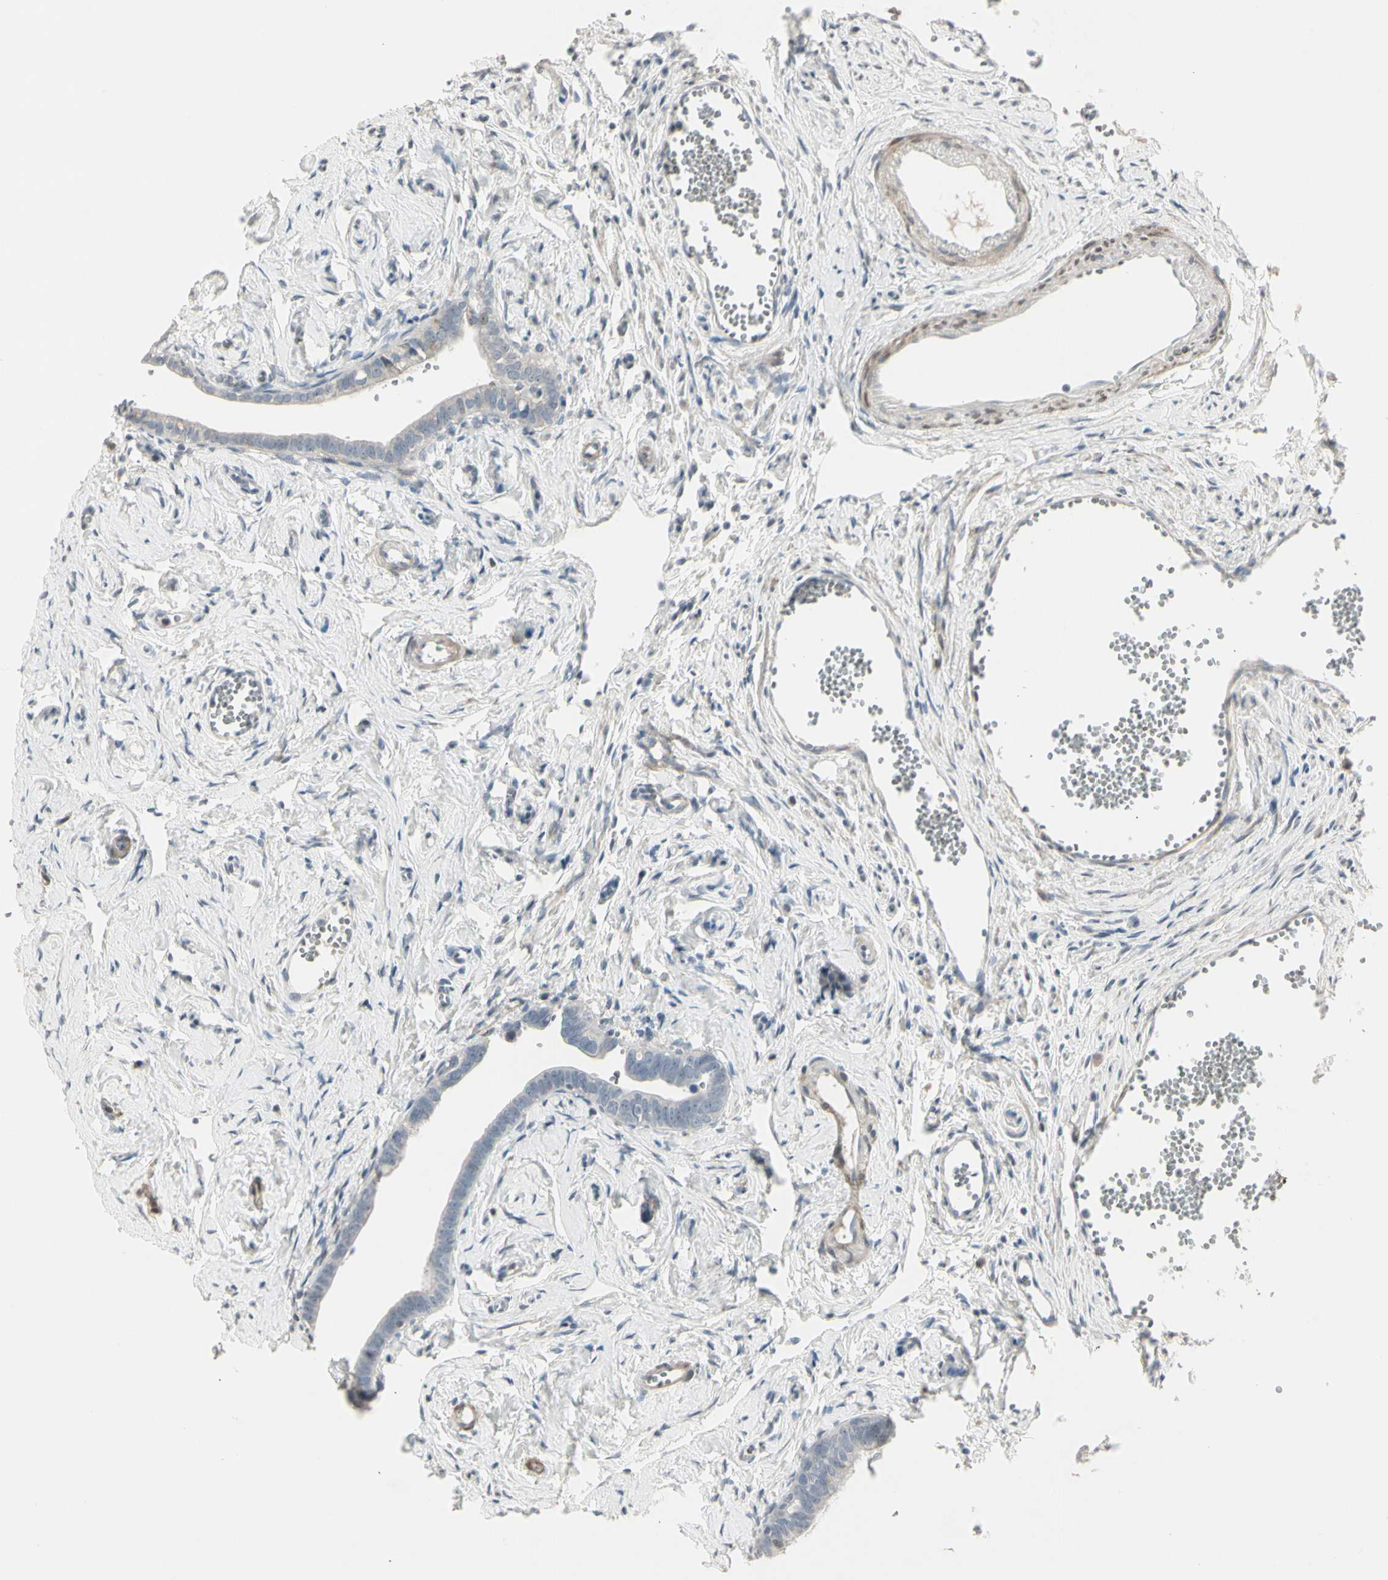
{"staining": {"intensity": "negative", "quantity": "none", "location": "none"}, "tissue": "fallopian tube", "cell_type": "Glandular cells", "image_type": "normal", "snomed": [{"axis": "morphology", "description": "Normal tissue, NOS"}, {"axis": "topography", "description": "Fallopian tube"}], "caption": "This is an IHC histopathology image of normal human fallopian tube. There is no expression in glandular cells.", "gene": "DMPK", "patient": {"sex": "female", "age": 71}}